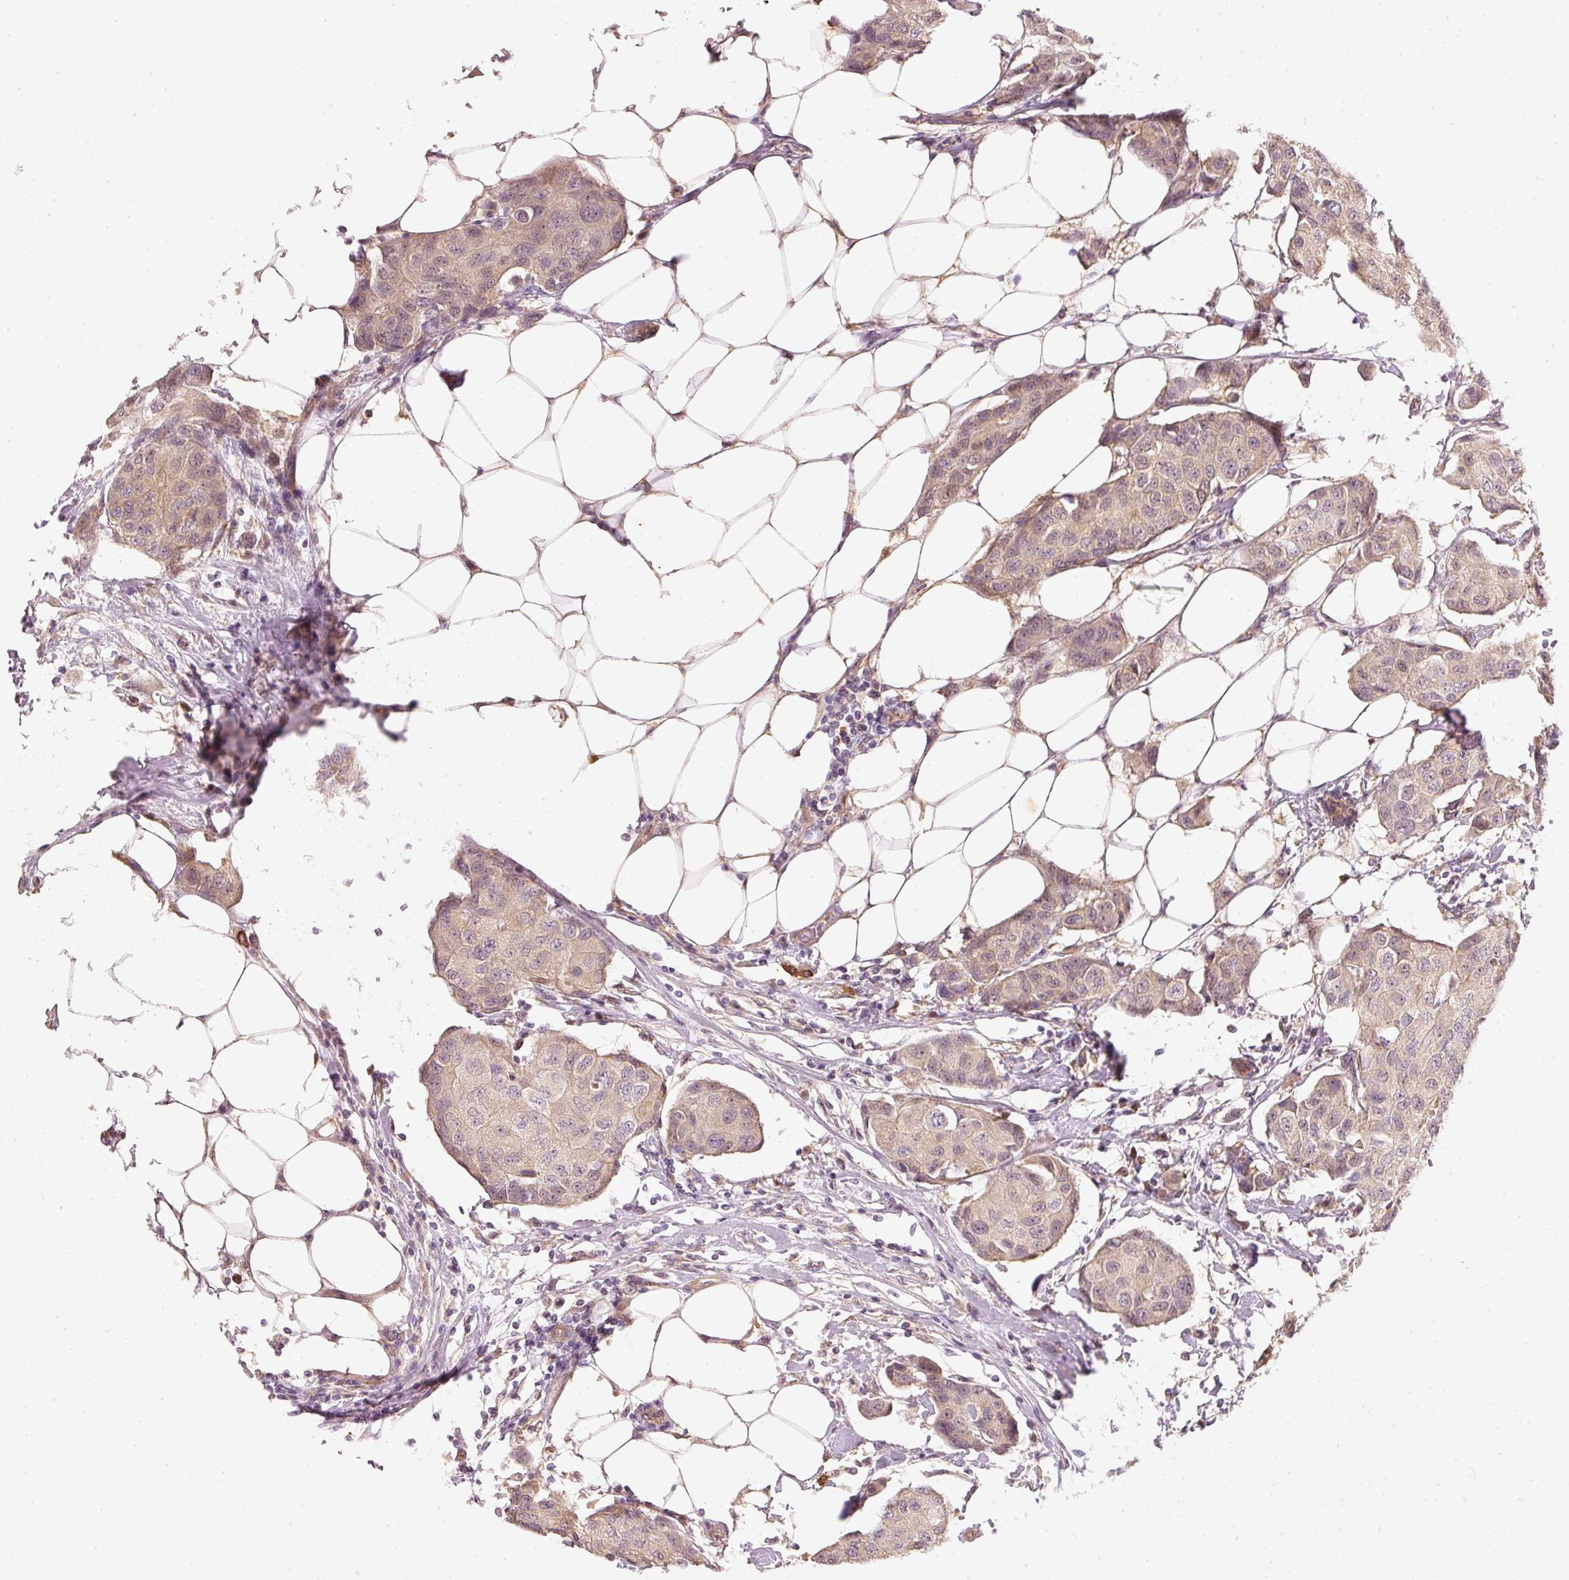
{"staining": {"intensity": "weak", "quantity": ">75%", "location": "cytoplasmic/membranous"}, "tissue": "breast cancer", "cell_type": "Tumor cells", "image_type": "cancer", "snomed": [{"axis": "morphology", "description": "Duct carcinoma"}, {"axis": "topography", "description": "Breast"}, {"axis": "topography", "description": "Lymph node"}], "caption": "This micrograph exhibits IHC staining of breast cancer (infiltrating ductal carcinoma), with low weak cytoplasmic/membranous positivity in about >75% of tumor cells.", "gene": "RGL2", "patient": {"sex": "female", "age": 80}}